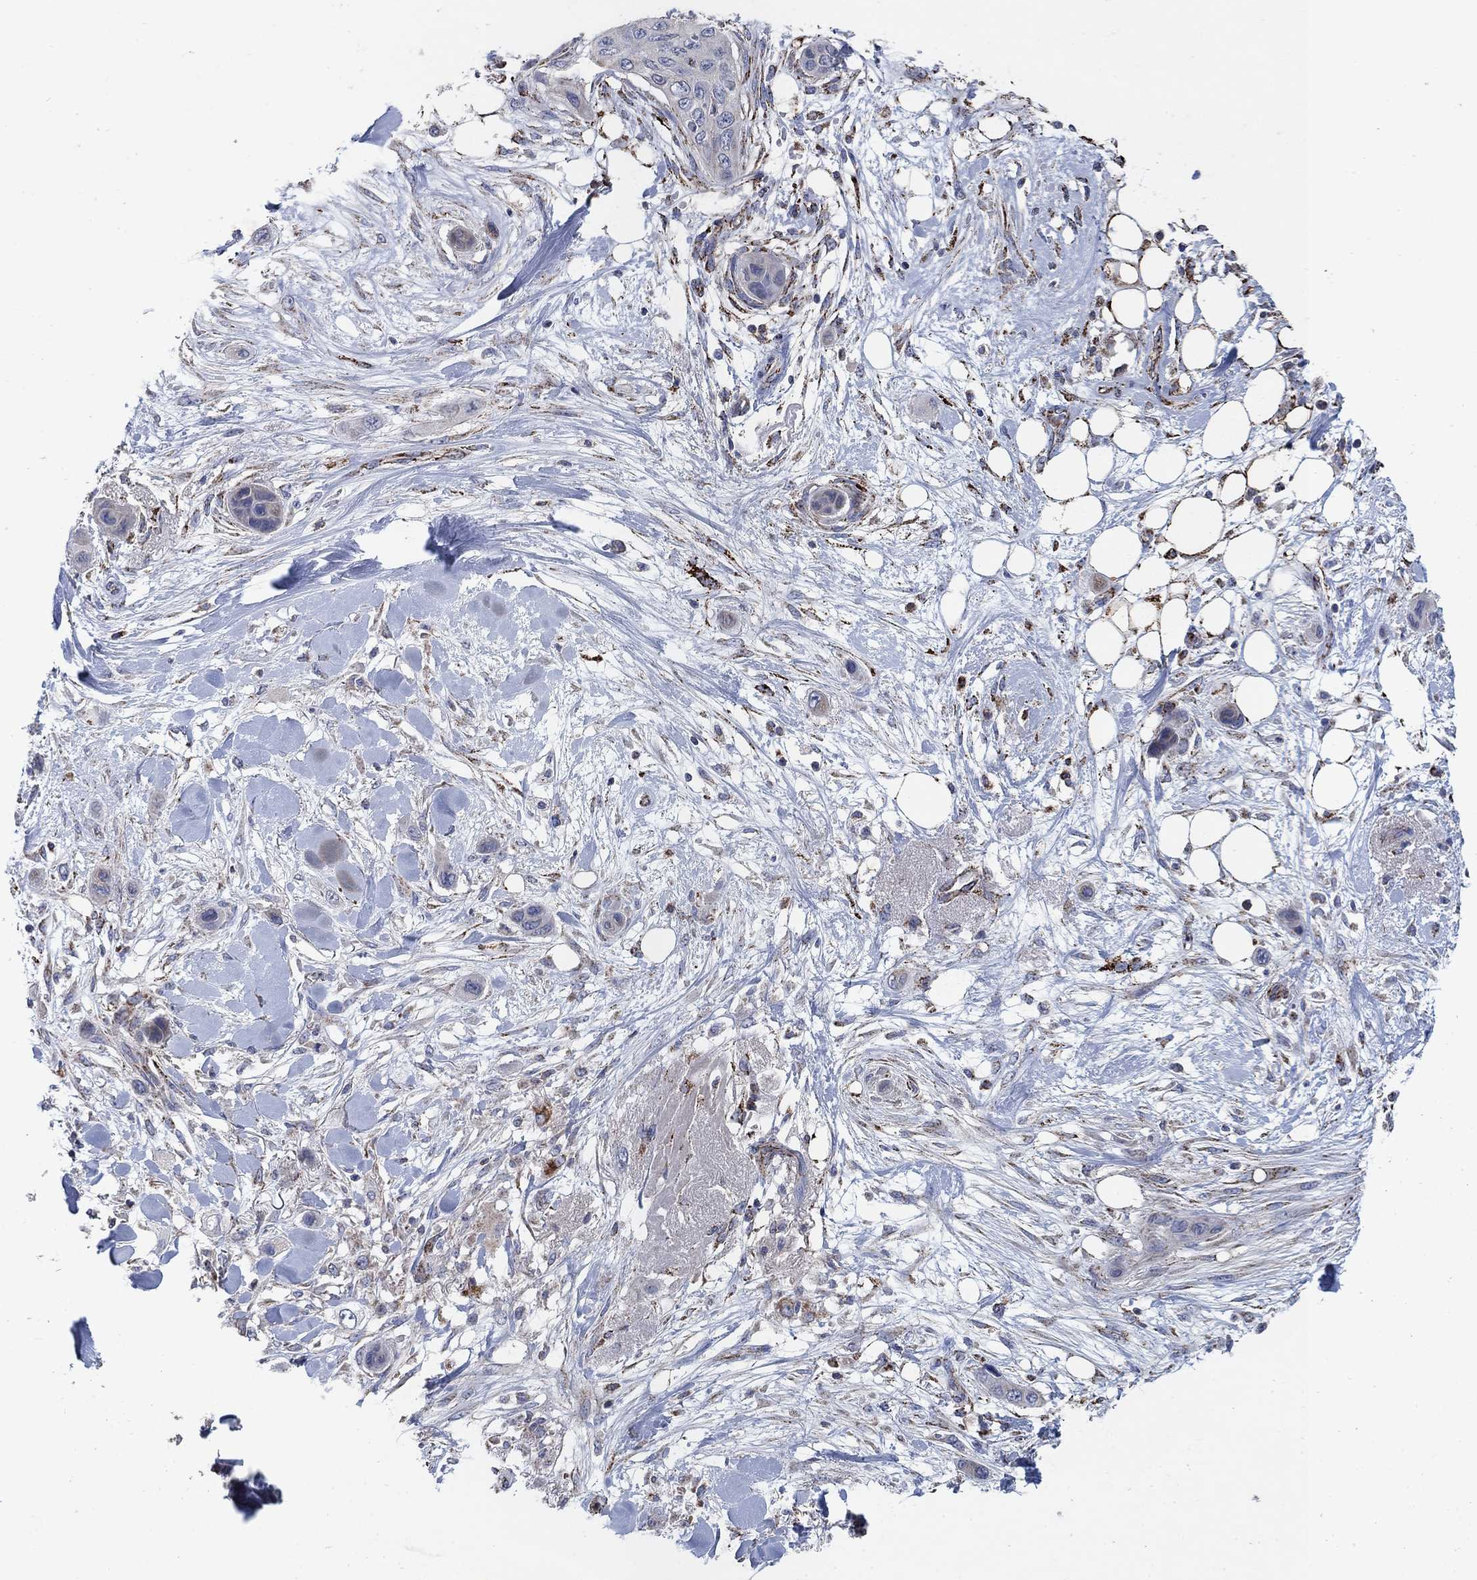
{"staining": {"intensity": "weak", "quantity": "25%-75%", "location": "cytoplasmic/membranous"}, "tissue": "skin cancer", "cell_type": "Tumor cells", "image_type": "cancer", "snomed": [{"axis": "morphology", "description": "Squamous cell carcinoma, NOS"}, {"axis": "topography", "description": "Skin"}], "caption": "Approximately 25%-75% of tumor cells in human skin cancer (squamous cell carcinoma) show weak cytoplasmic/membranous protein staining as visualized by brown immunohistochemical staining.", "gene": "PNPLA2", "patient": {"sex": "male", "age": 79}}